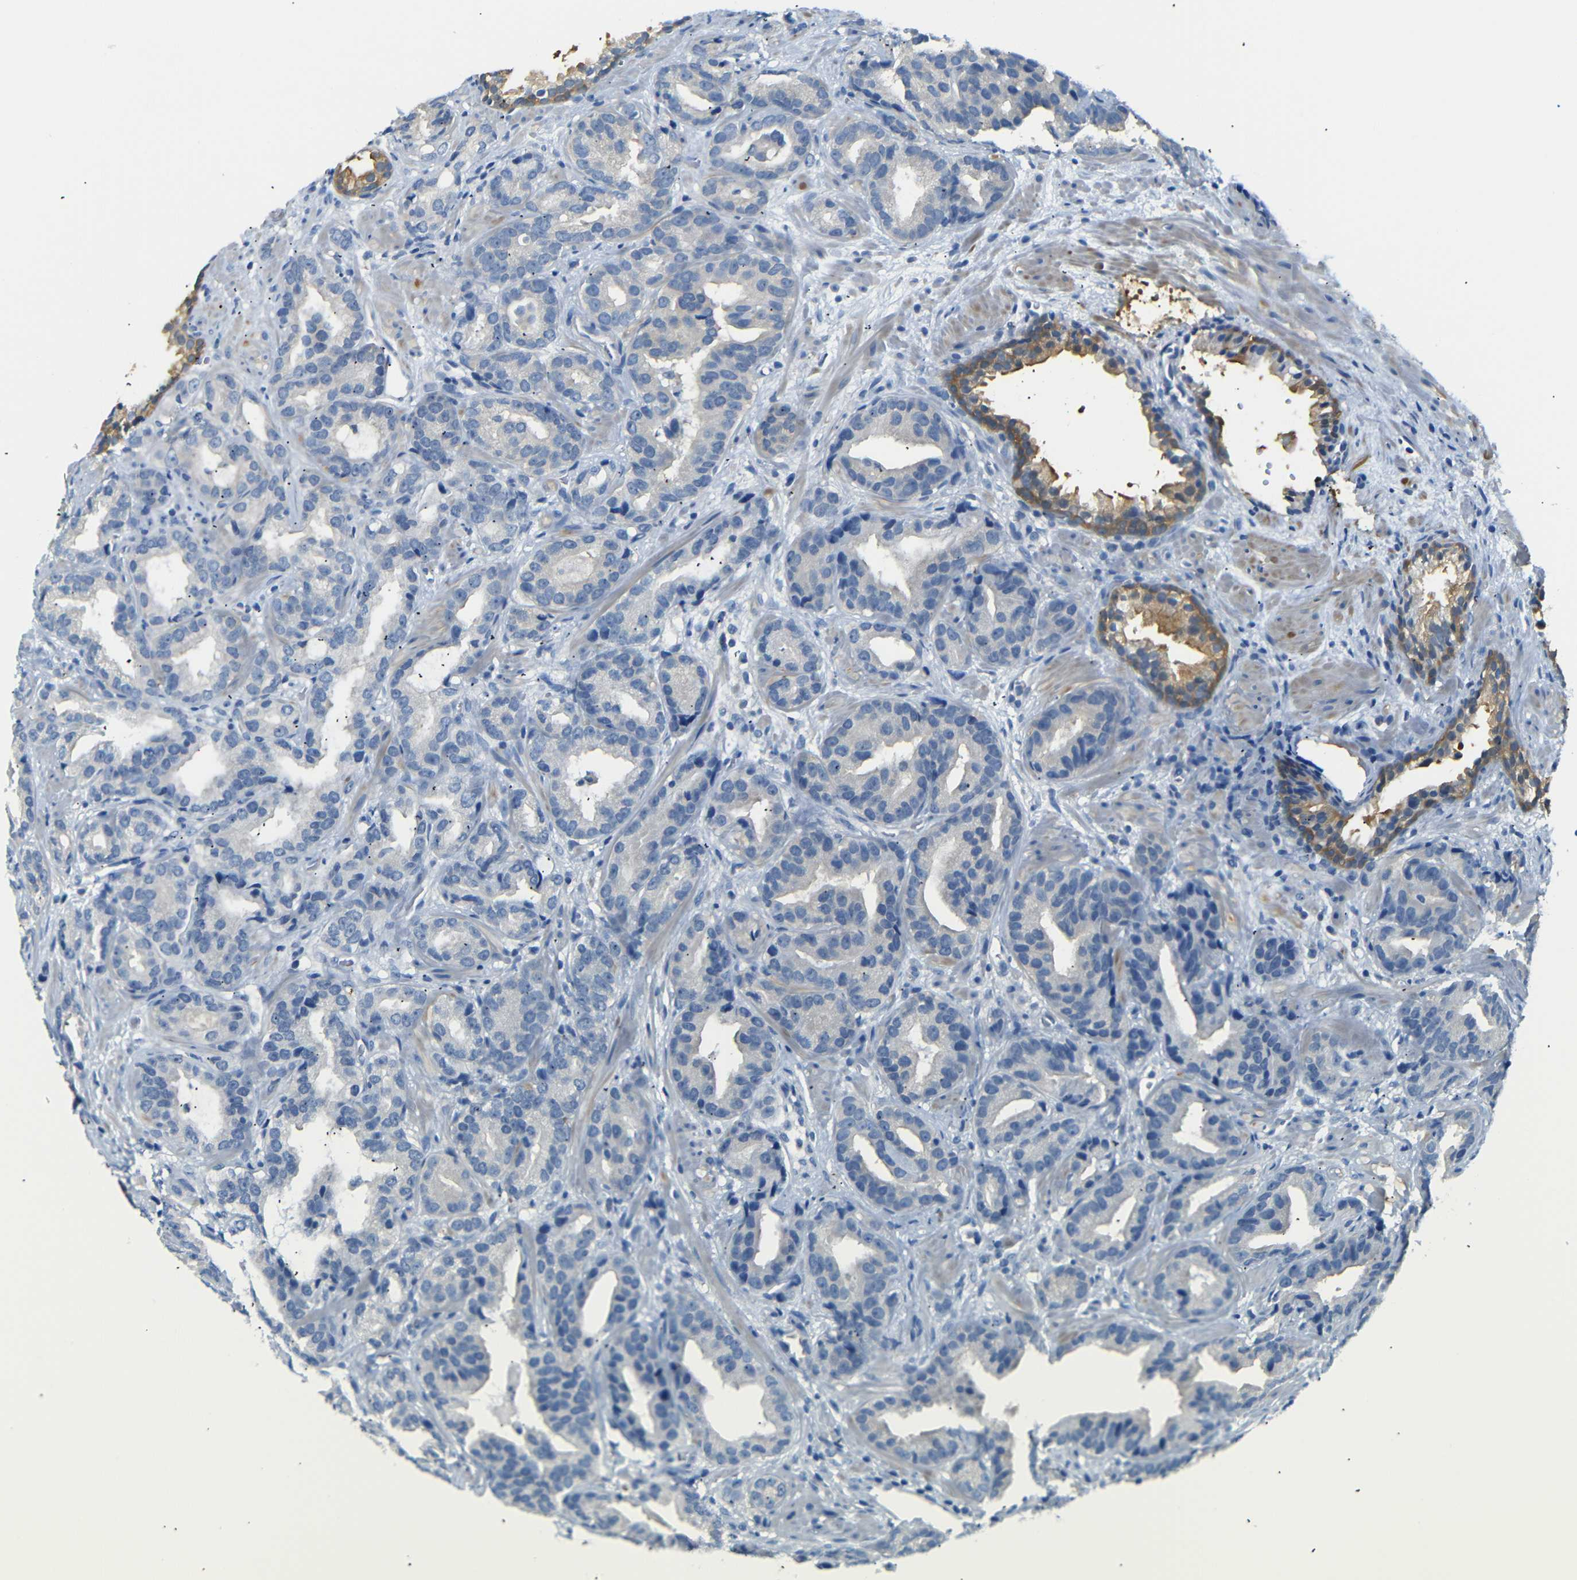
{"staining": {"intensity": "moderate", "quantity": "<25%", "location": "cytoplasmic/membranous"}, "tissue": "prostate cancer", "cell_type": "Tumor cells", "image_type": "cancer", "snomed": [{"axis": "morphology", "description": "Adenocarcinoma, Low grade"}, {"axis": "topography", "description": "Prostate"}], "caption": "Protein staining shows moderate cytoplasmic/membranous positivity in approximately <25% of tumor cells in prostate cancer. Nuclei are stained in blue.", "gene": "SFN", "patient": {"sex": "male", "age": 59}}